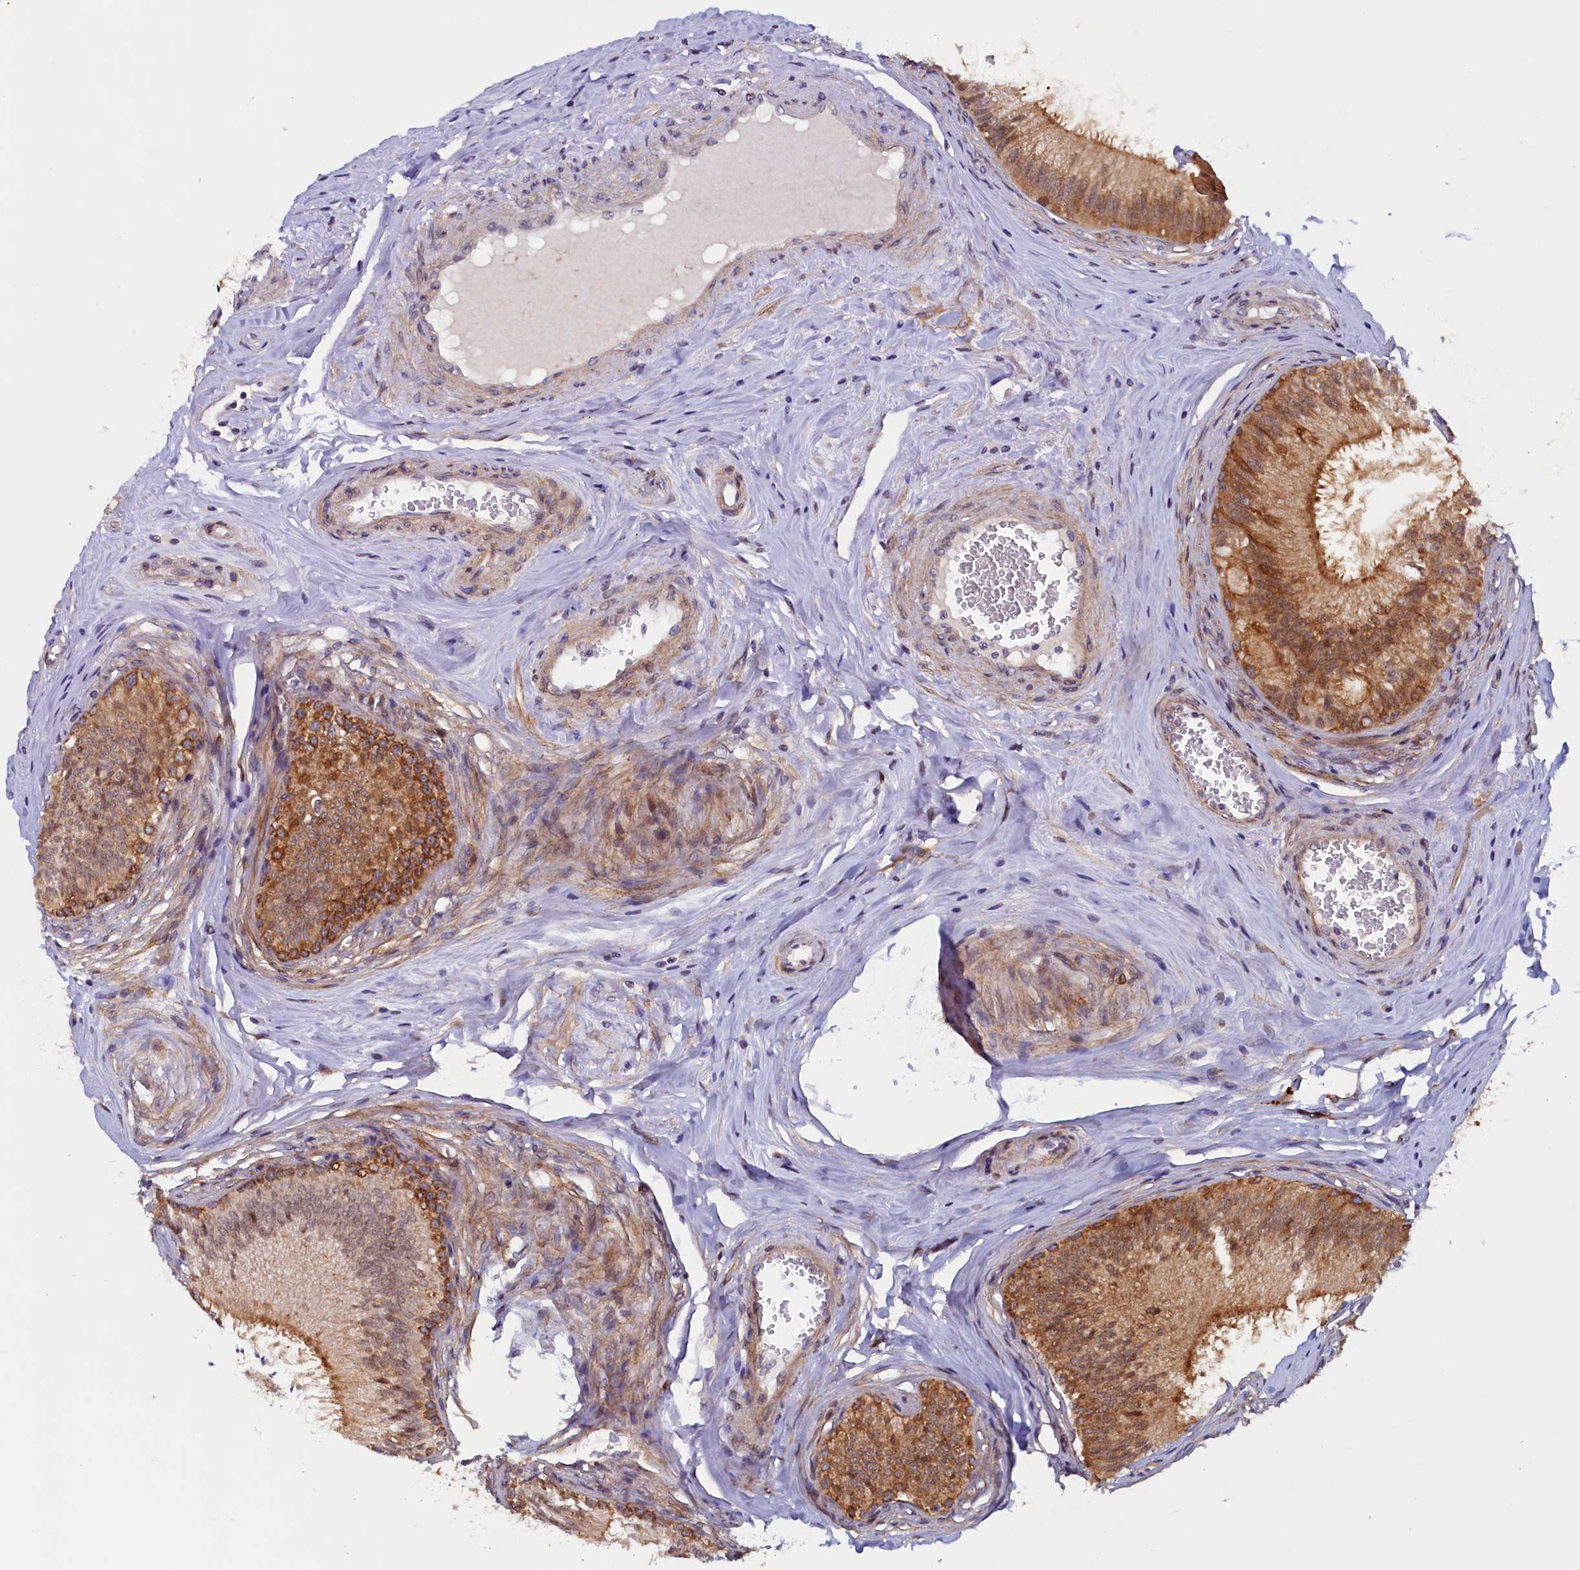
{"staining": {"intensity": "strong", "quantity": "25%-75%", "location": "cytoplasmic/membranous"}, "tissue": "epididymis", "cell_type": "Glandular cells", "image_type": "normal", "snomed": [{"axis": "morphology", "description": "Normal tissue, NOS"}, {"axis": "topography", "description": "Epididymis"}], "caption": "This micrograph exhibits immunohistochemistry (IHC) staining of benign human epididymis, with high strong cytoplasmic/membranous positivity in about 25%-75% of glandular cells.", "gene": "PACSIN3", "patient": {"sex": "male", "age": 46}}